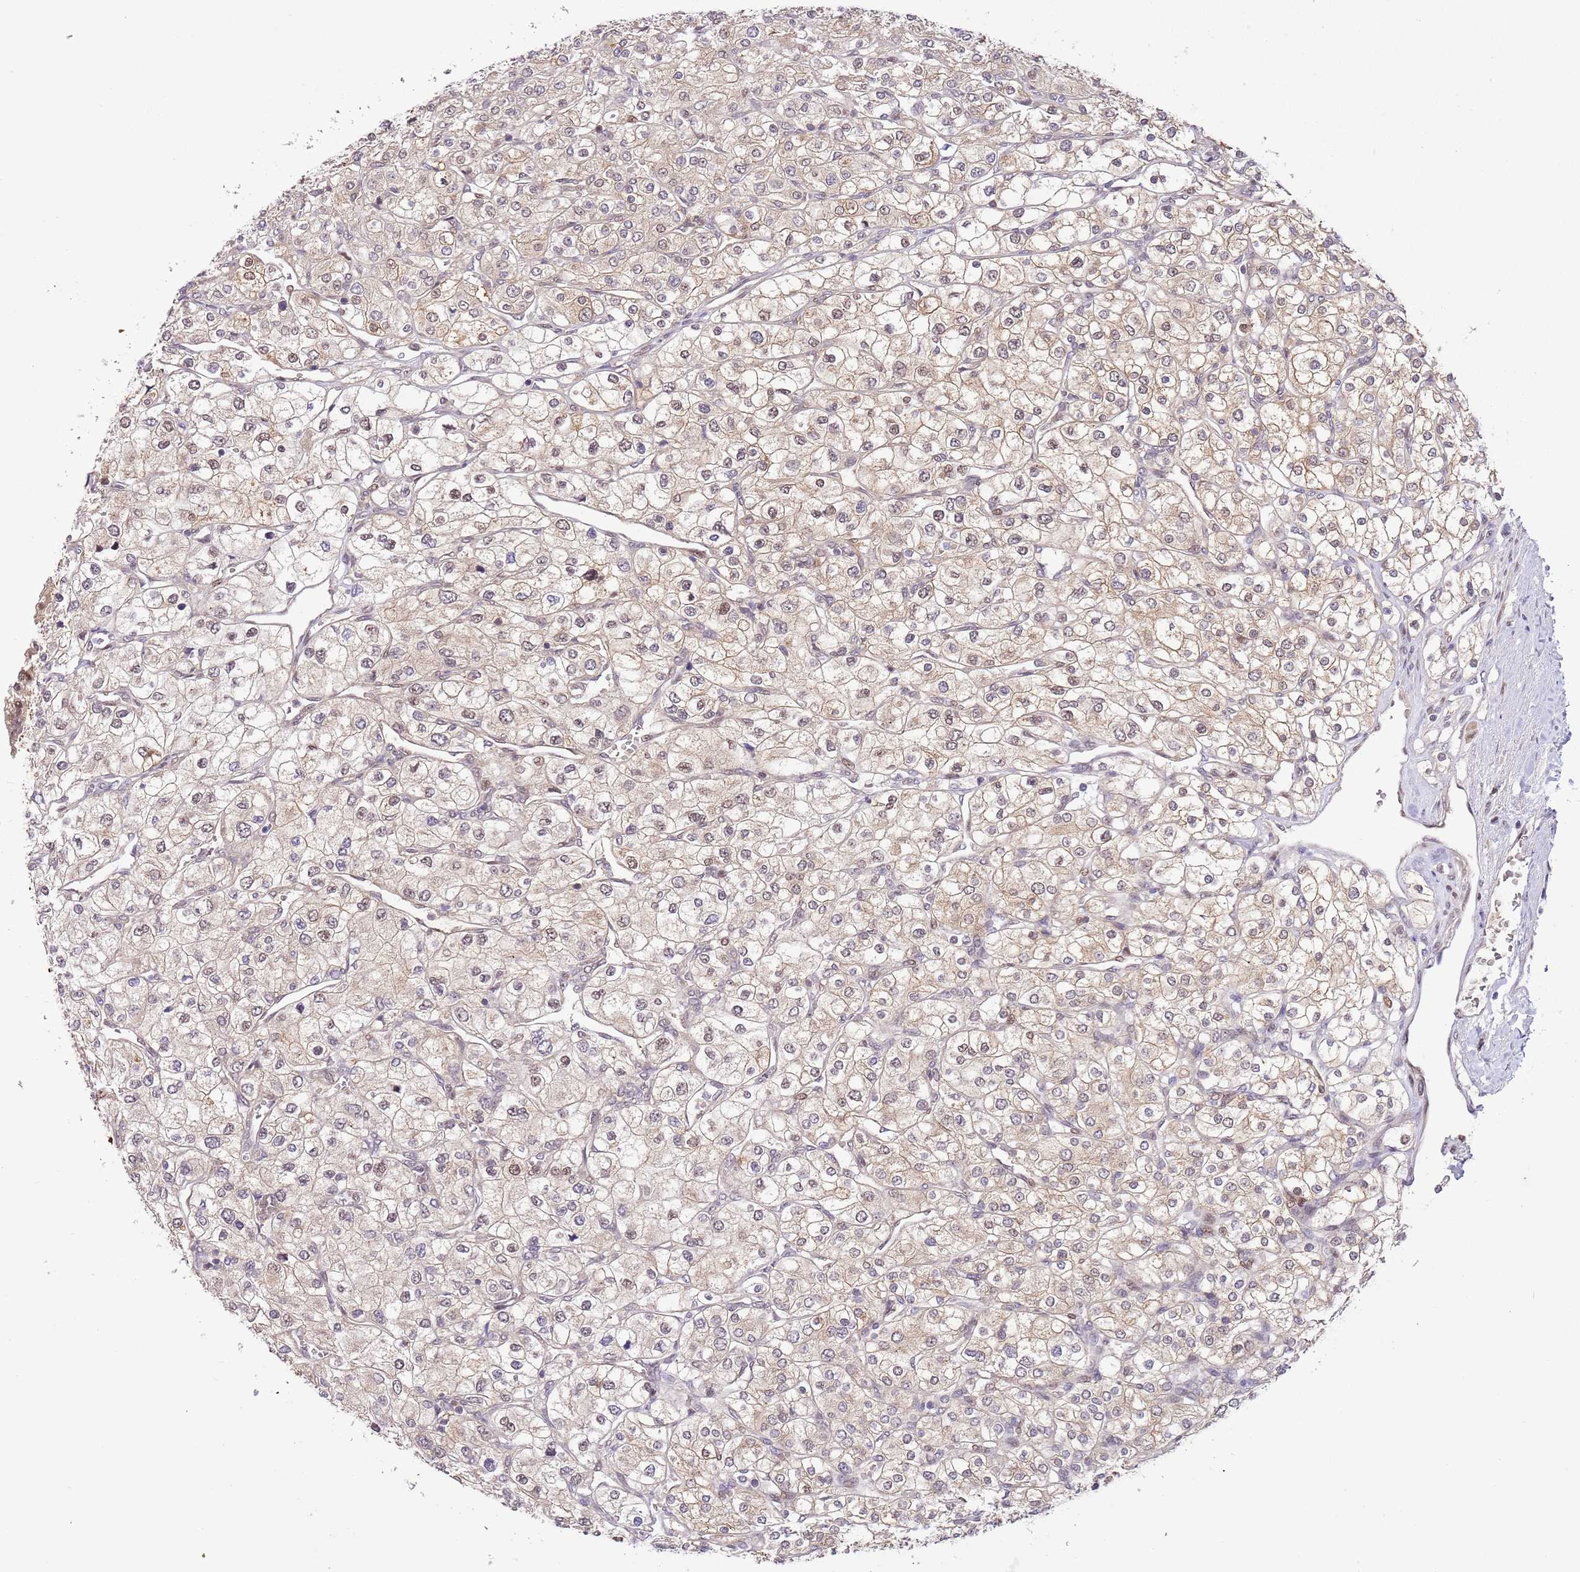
{"staining": {"intensity": "weak", "quantity": "<25%", "location": "nuclear"}, "tissue": "renal cancer", "cell_type": "Tumor cells", "image_type": "cancer", "snomed": [{"axis": "morphology", "description": "Adenocarcinoma, NOS"}, {"axis": "topography", "description": "Kidney"}], "caption": "Renal cancer was stained to show a protein in brown. There is no significant staining in tumor cells. Brightfield microscopy of immunohistochemistry (IHC) stained with DAB (3,3'-diaminobenzidine) (brown) and hematoxylin (blue), captured at high magnification.", "gene": "RFK", "patient": {"sex": "male", "age": 80}}